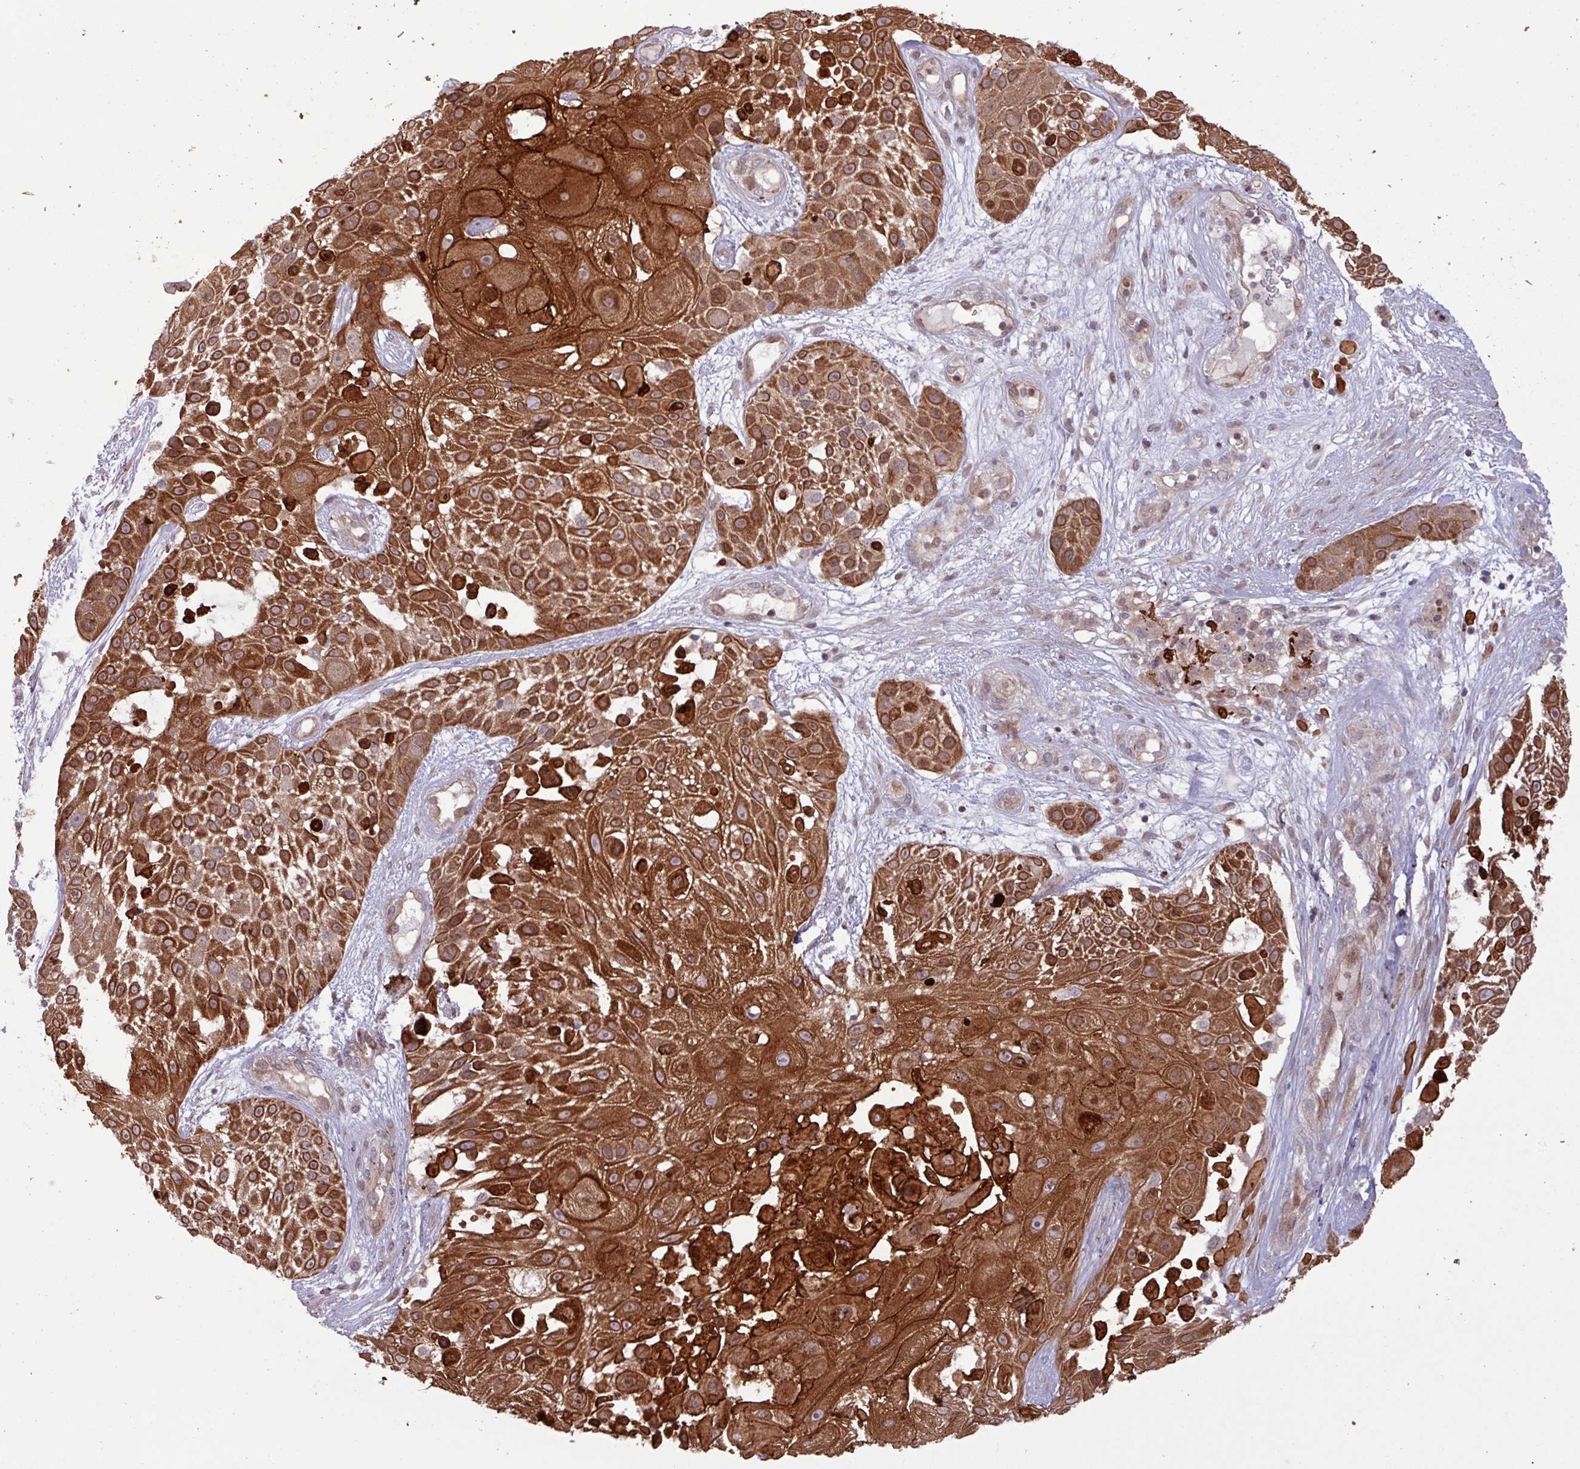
{"staining": {"intensity": "strong", "quantity": ">75%", "location": "cytoplasmic/membranous"}, "tissue": "skin cancer", "cell_type": "Tumor cells", "image_type": "cancer", "snomed": [{"axis": "morphology", "description": "Squamous cell carcinoma, NOS"}, {"axis": "topography", "description": "Skin"}], "caption": "A histopathology image of skin cancer stained for a protein demonstrates strong cytoplasmic/membranous brown staining in tumor cells.", "gene": "CNTRL", "patient": {"sex": "female", "age": 86}}